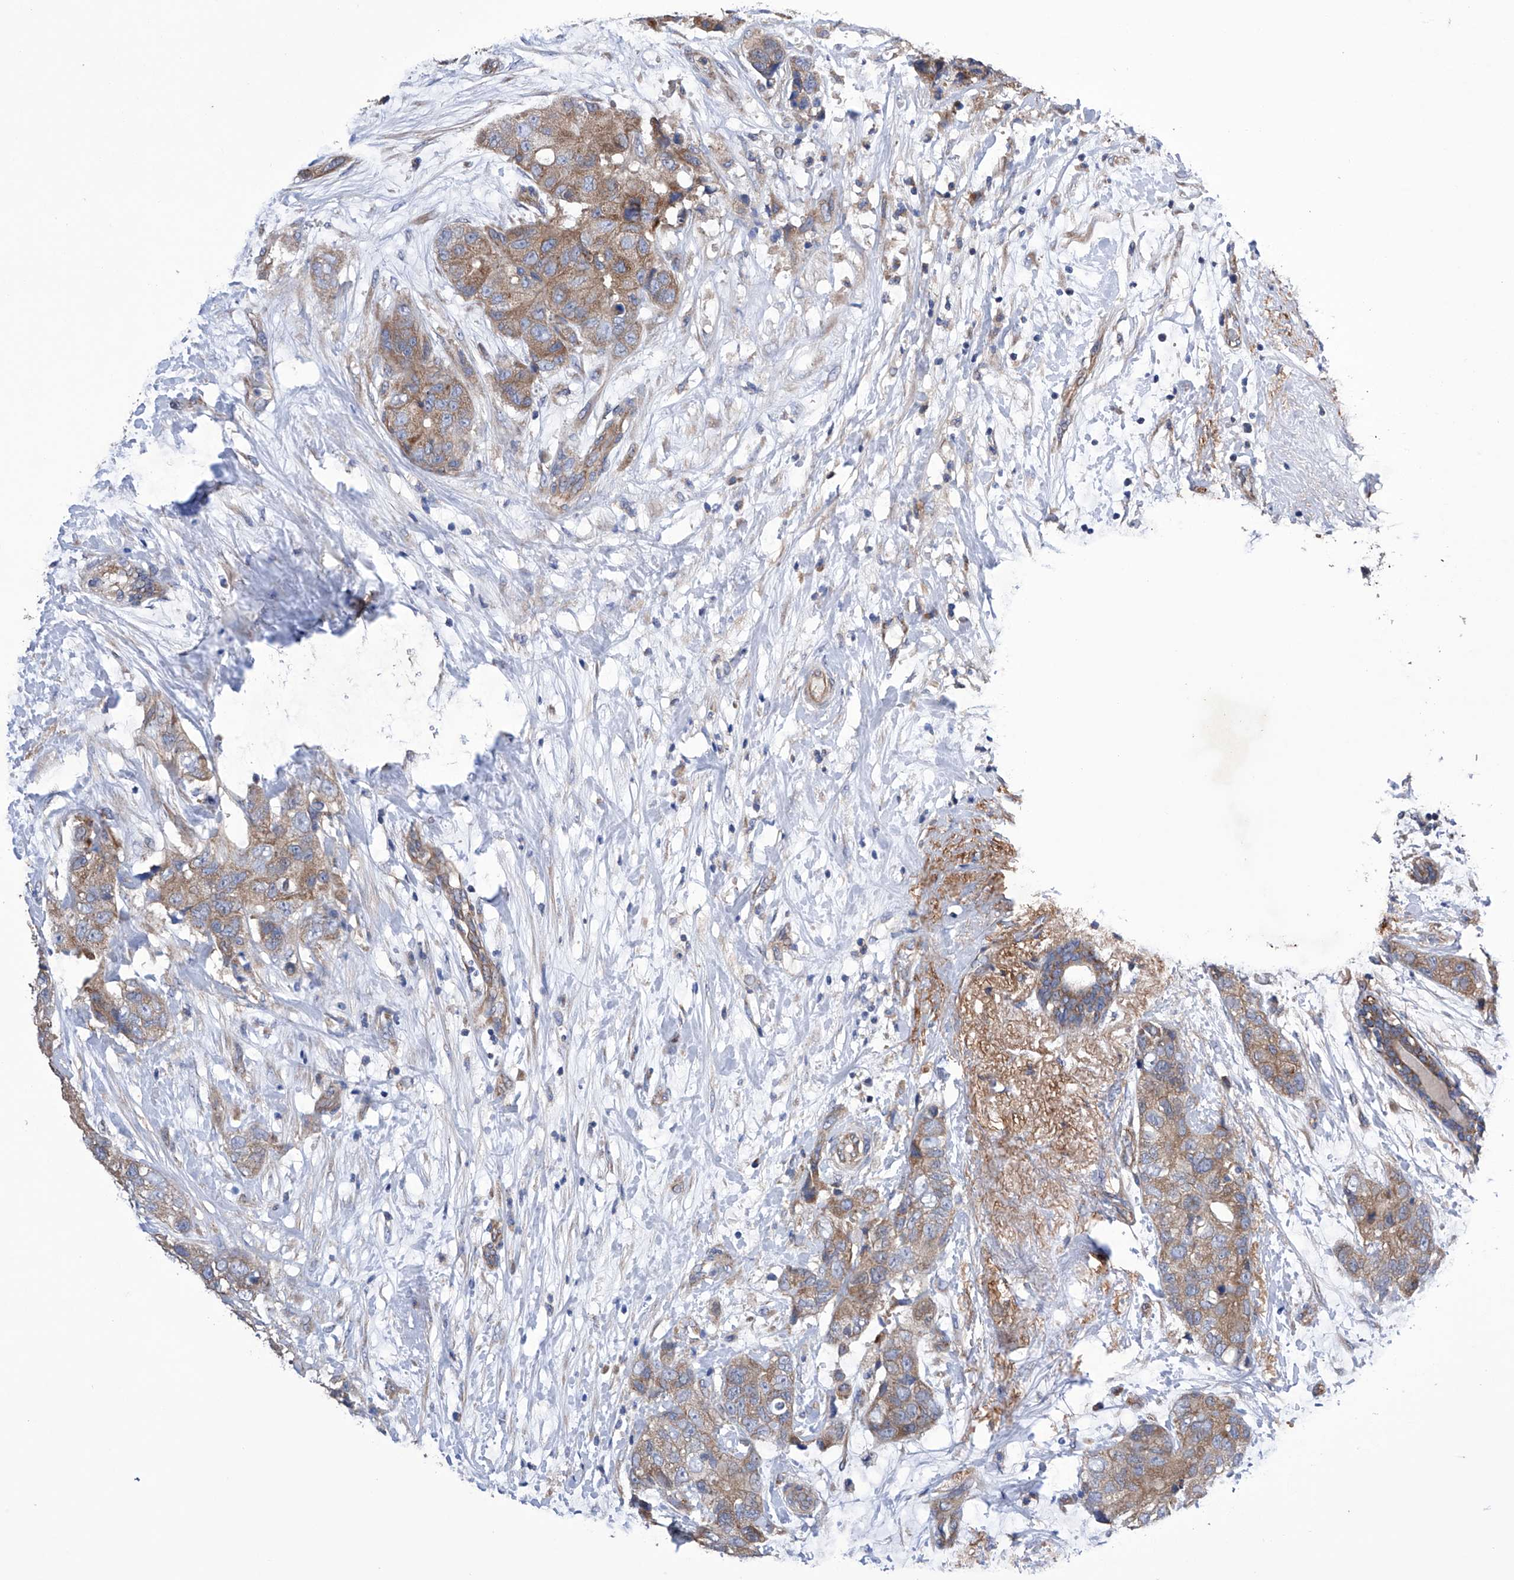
{"staining": {"intensity": "moderate", "quantity": ">75%", "location": "cytoplasmic/membranous"}, "tissue": "breast cancer", "cell_type": "Tumor cells", "image_type": "cancer", "snomed": [{"axis": "morphology", "description": "Duct carcinoma"}, {"axis": "topography", "description": "Breast"}], "caption": "IHC of breast intraductal carcinoma reveals medium levels of moderate cytoplasmic/membranous positivity in approximately >75% of tumor cells. (brown staining indicates protein expression, while blue staining denotes nuclei).", "gene": "EFCAB2", "patient": {"sex": "female", "age": 62}}